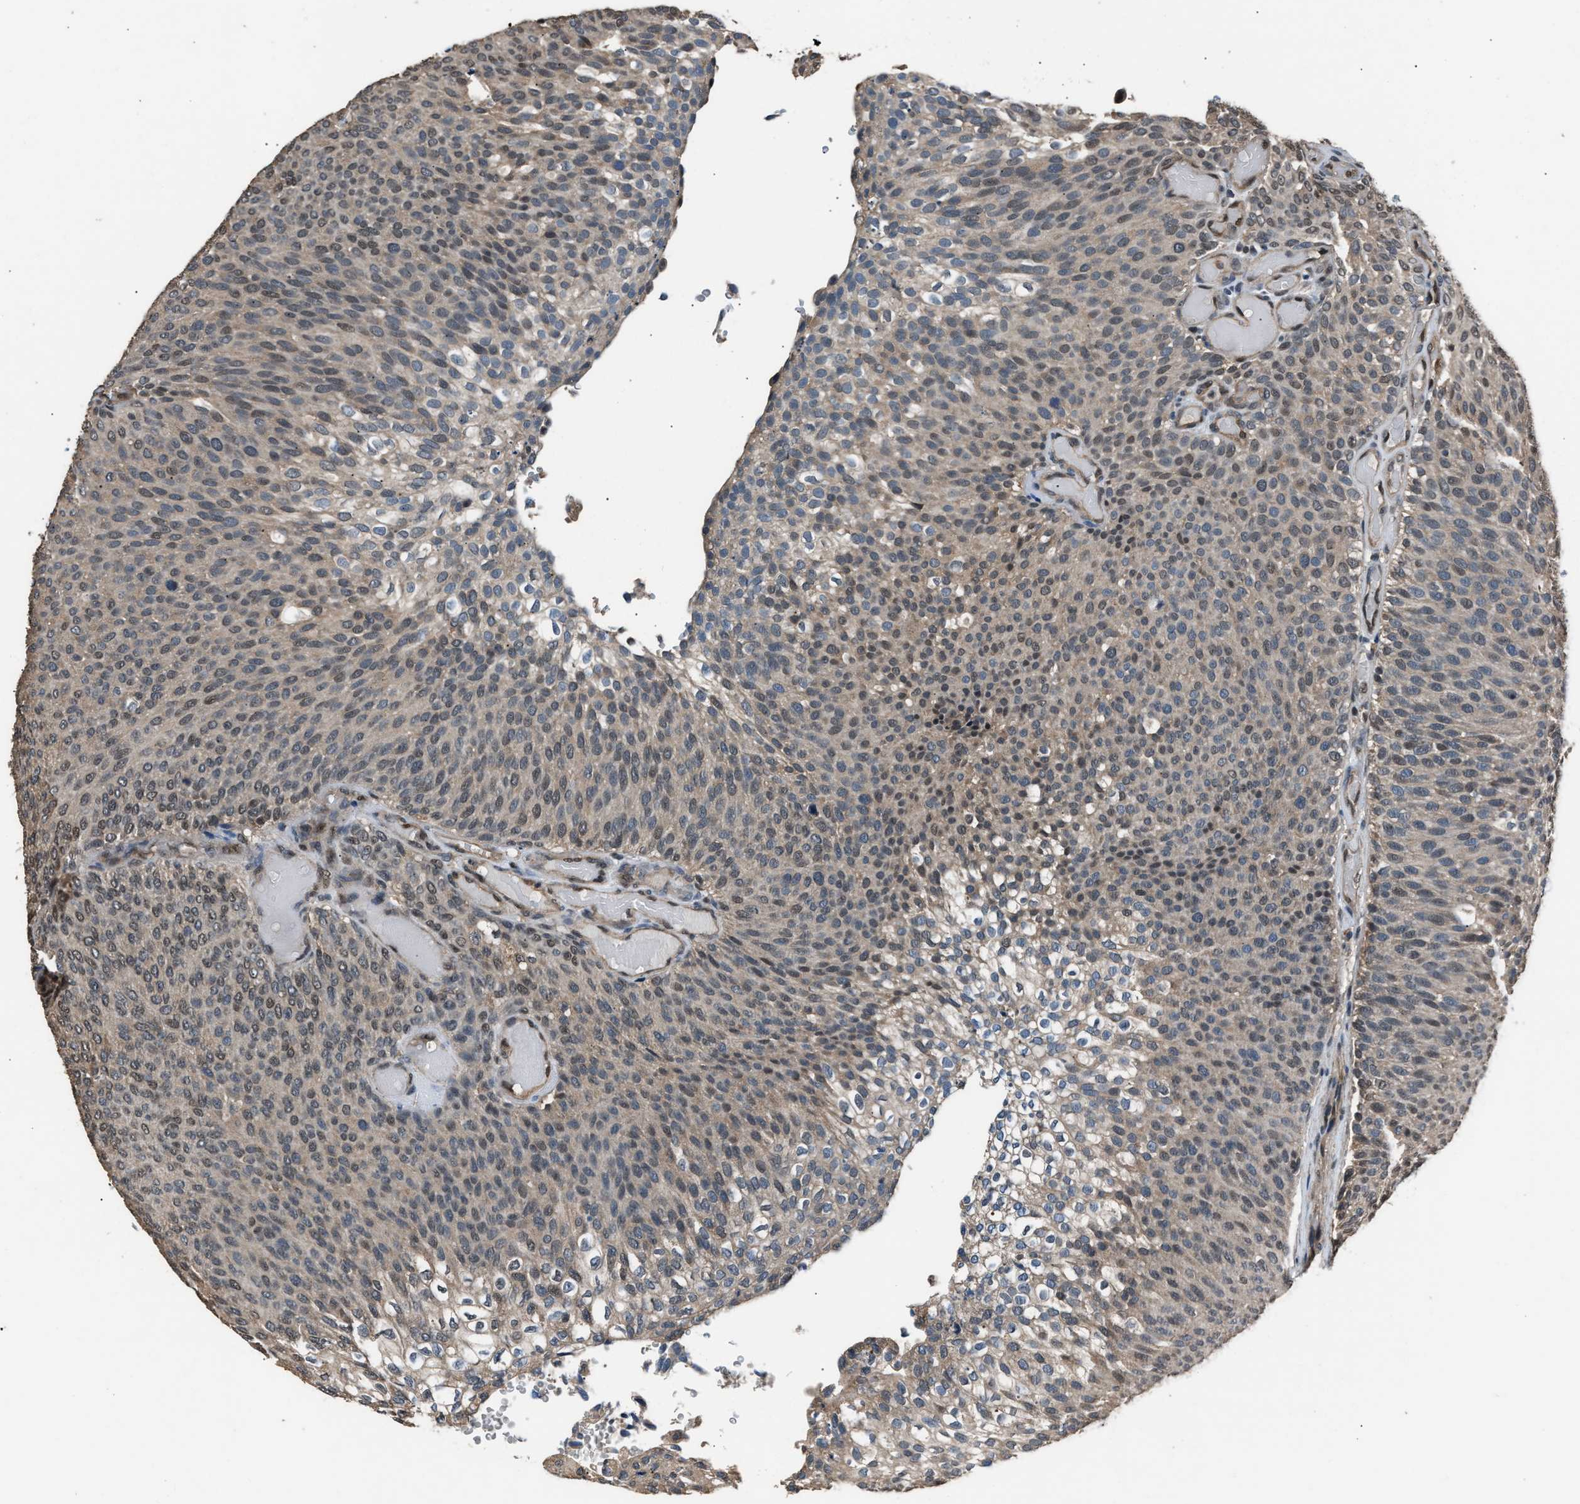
{"staining": {"intensity": "weak", "quantity": "25%-75%", "location": "cytoplasmic/membranous,nuclear"}, "tissue": "urothelial cancer", "cell_type": "Tumor cells", "image_type": "cancer", "snomed": [{"axis": "morphology", "description": "Urothelial carcinoma, Low grade"}, {"axis": "topography", "description": "Urinary bladder"}], "caption": "Approximately 25%-75% of tumor cells in human low-grade urothelial carcinoma reveal weak cytoplasmic/membranous and nuclear protein expression as visualized by brown immunohistochemical staining.", "gene": "DFFA", "patient": {"sex": "male", "age": 78}}